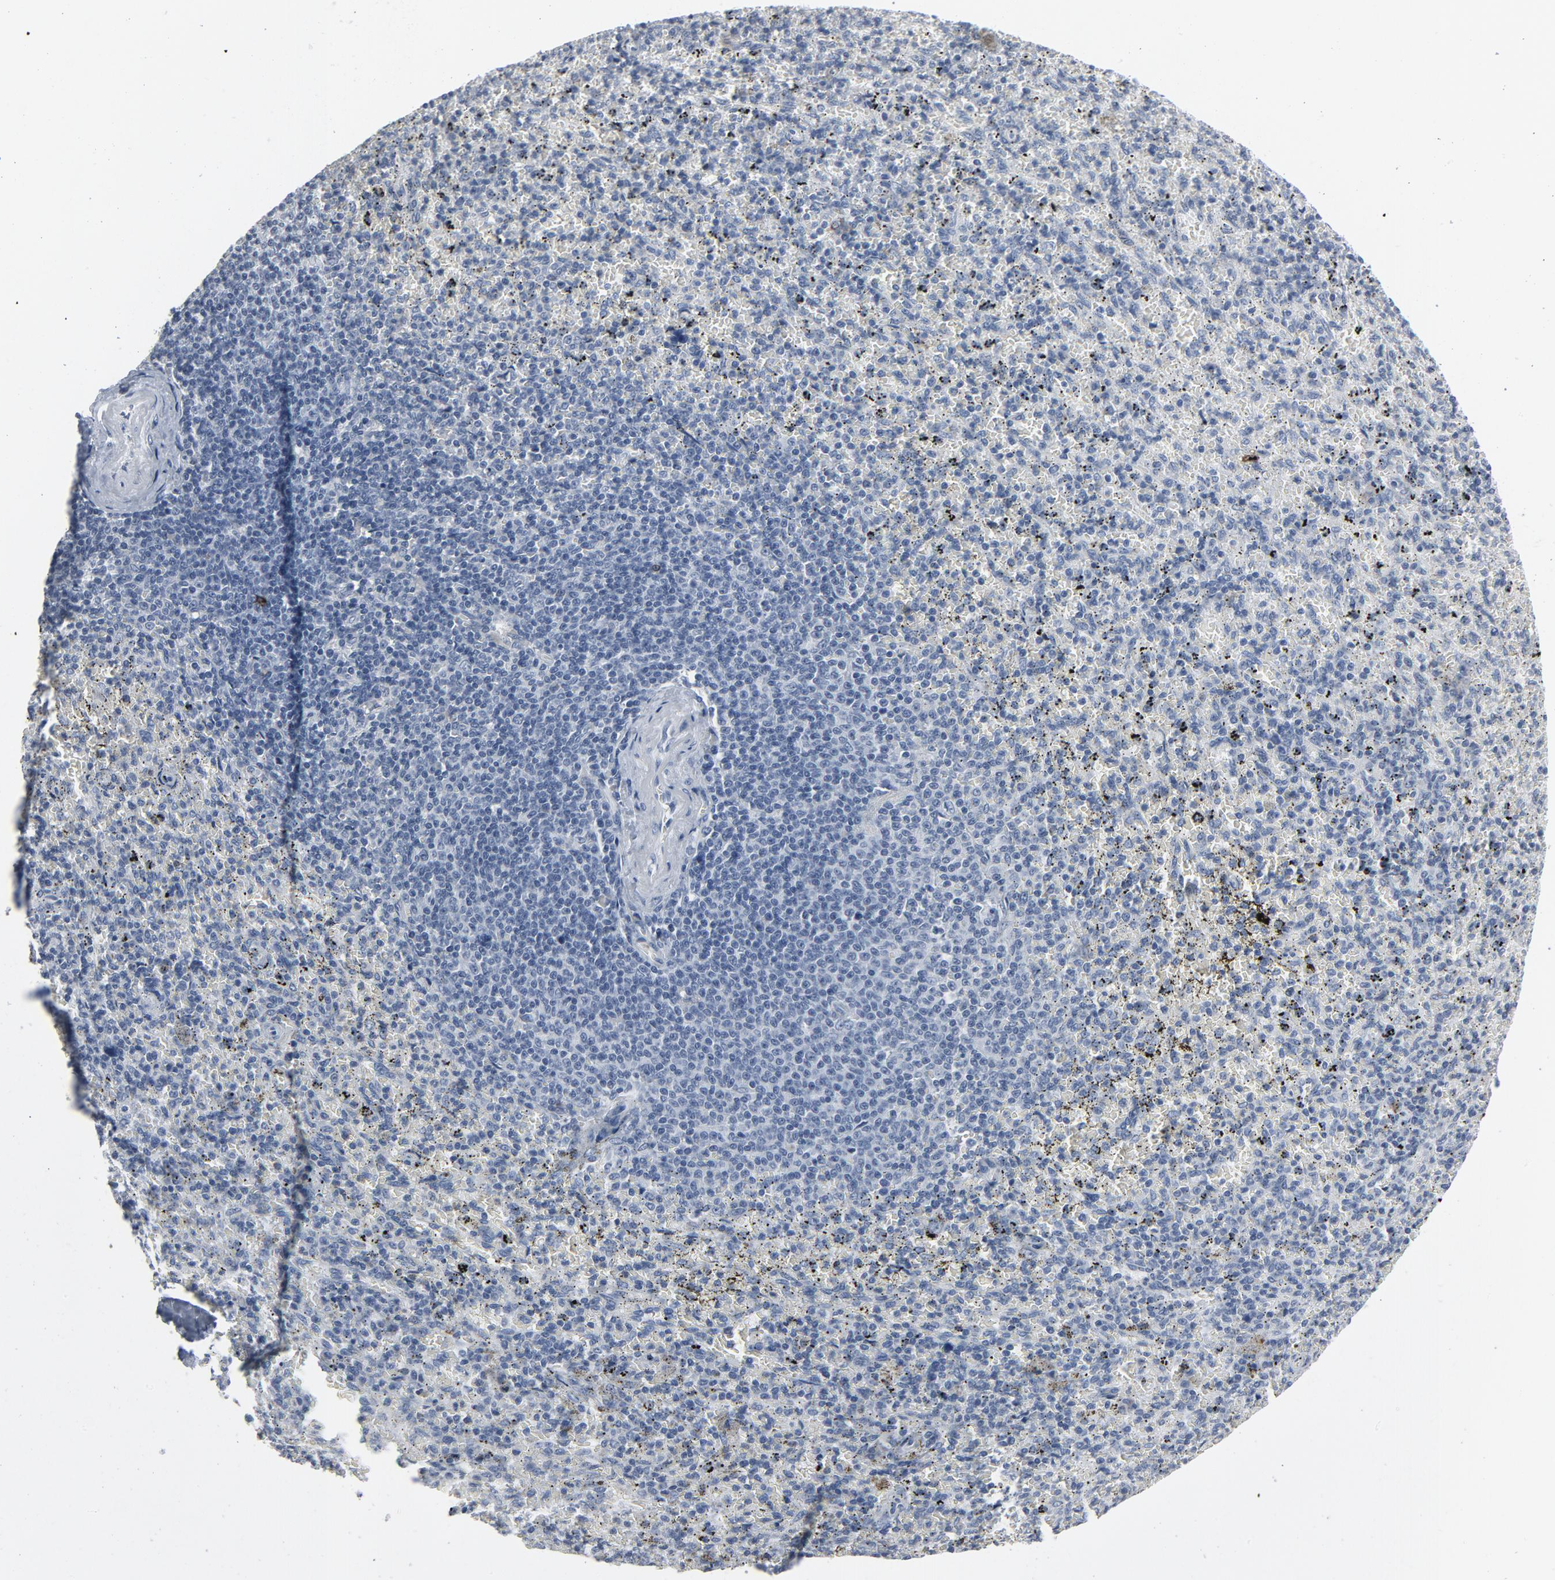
{"staining": {"intensity": "negative", "quantity": "none", "location": "none"}, "tissue": "spleen", "cell_type": "Cells in red pulp", "image_type": "normal", "snomed": [{"axis": "morphology", "description": "Normal tissue, NOS"}, {"axis": "topography", "description": "Spleen"}], "caption": "DAB (3,3'-diaminobenzidine) immunohistochemical staining of benign human spleen shows no significant positivity in cells in red pulp. (DAB immunohistochemistry with hematoxylin counter stain).", "gene": "GPX2", "patient": {"sex": "female", "age": 43}}